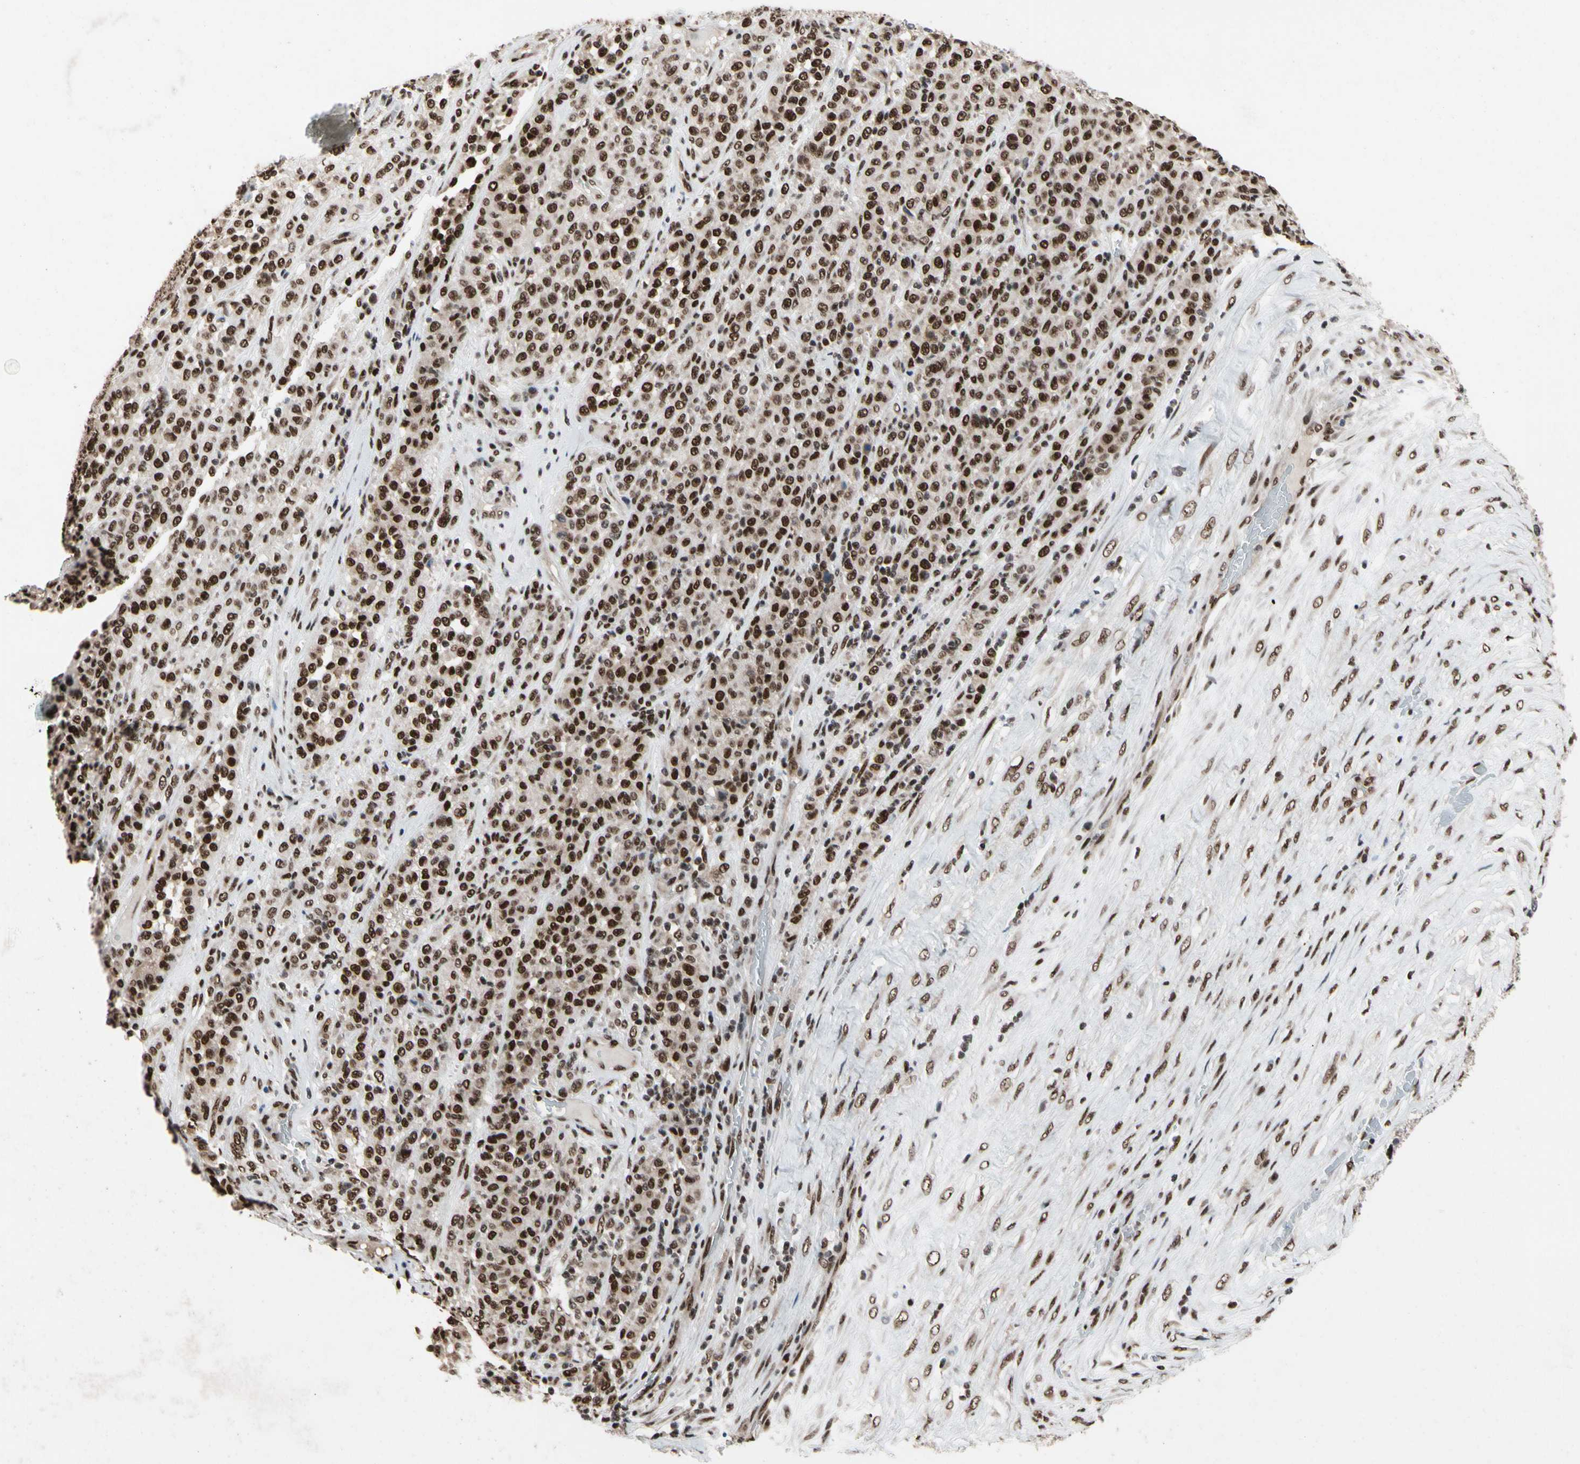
{"staining": {"intensity": "strong", "quantity": ">75%", "location": "nuclear"}, "tissue": "melanoma", "cell_type": "Tumor cells", "image_type": "cancer", "snomed": [{"axis": "morphology", "description": "Malignant melanoma, Metastatic site"}, {"axis": "topography", "description": "Pancreas"}], "caption": "Malignant melanoma (metastatic site) was stained to show a protein in brown. There is high levels of strong nuclear expression in approximately >75% of tumor cells. (DAB IHC, brown staining for protein, blue staining for nuclei).", "gene": "FAM98B", "patient": {"sex": "female", "age": 30}}